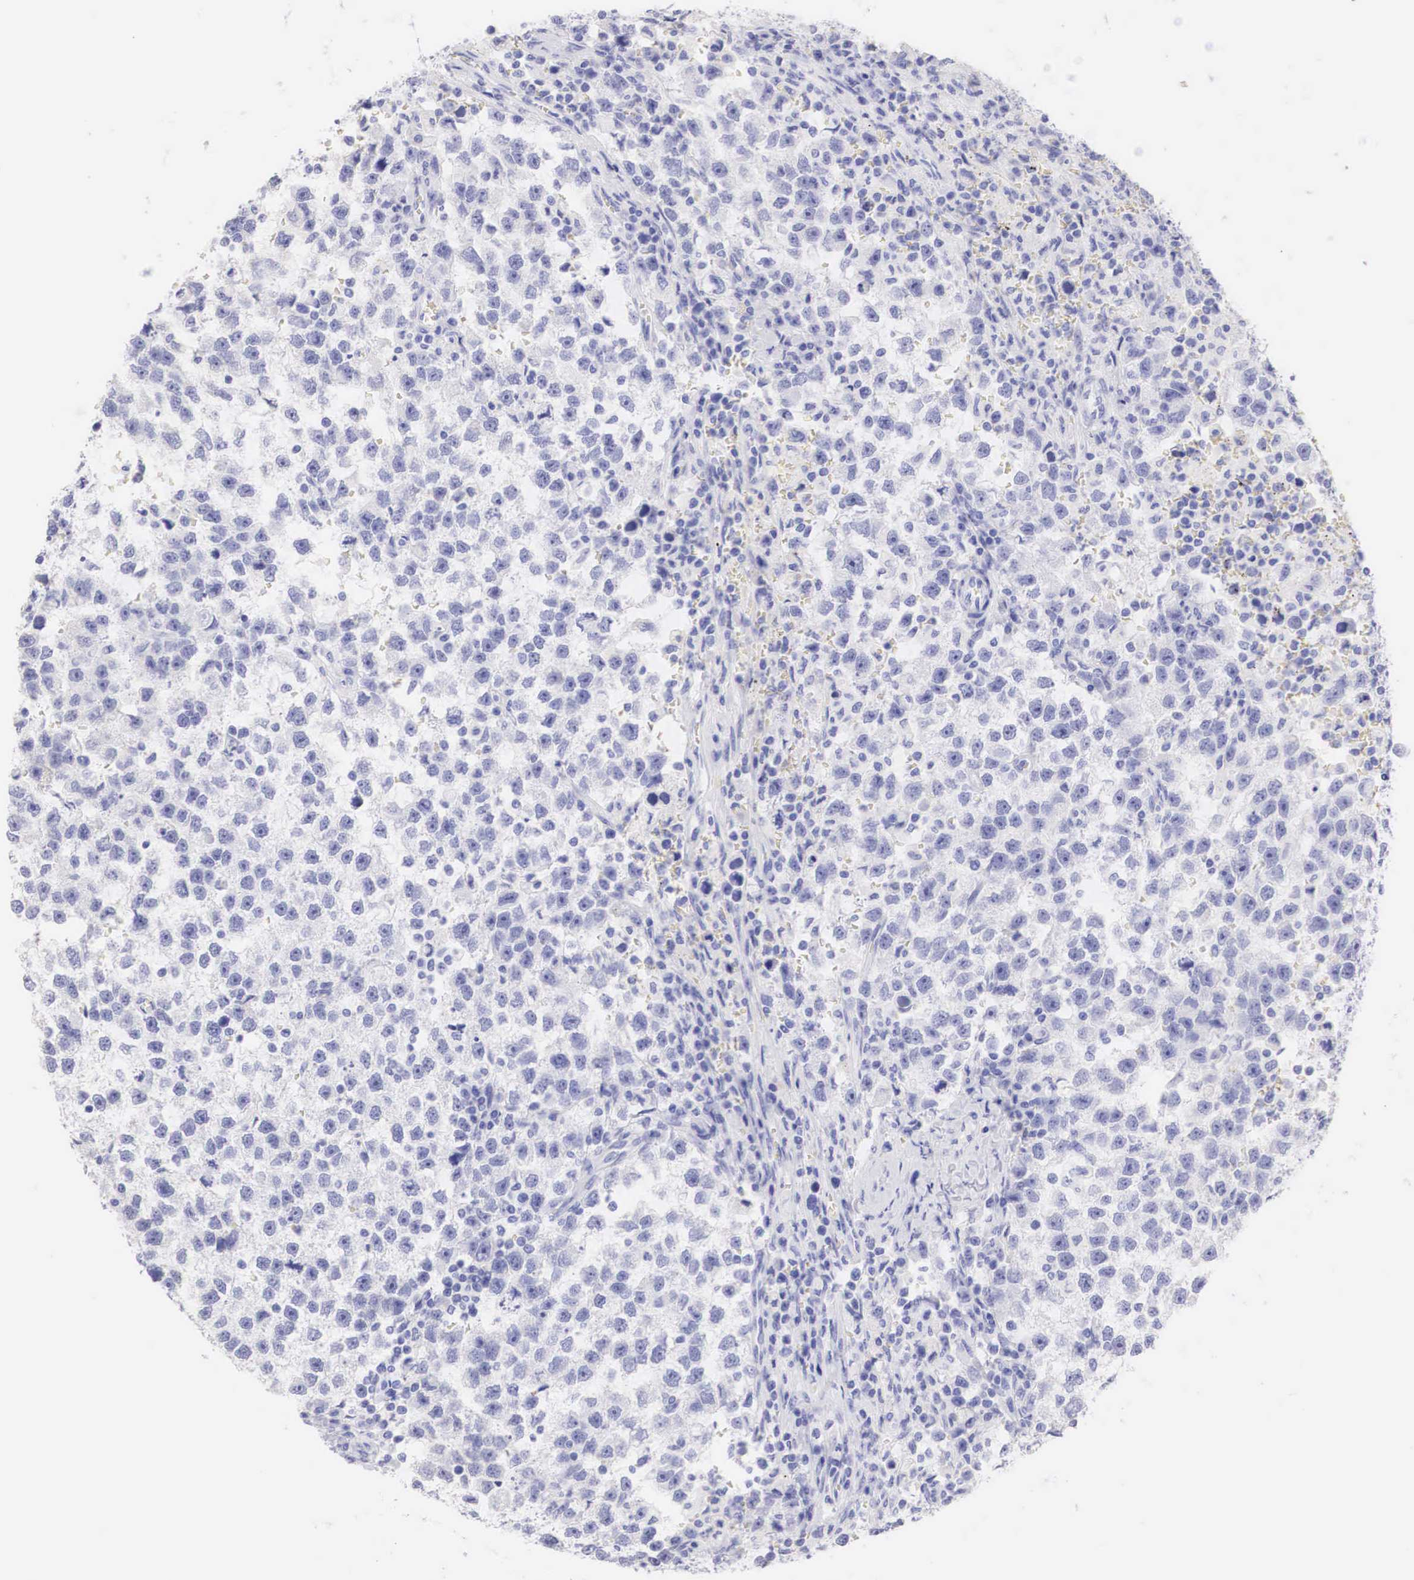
{"staining": {"intensity": "negative", "quantity": "none", "location": "none"}, "tissue": "testis cancer", "cell_type": "Tumor cells", "image_type": "cancer", "snomed": [{"axis": "morphology", "description": "Seminoma, NOS"}, {"axis": "topography", "description": "Testis"}], "caption": "An image of human testis seminoma is negative for staining in tumor cells.", "gene": "ERBB2", "patient": {"sex": "male", "age": 33}}